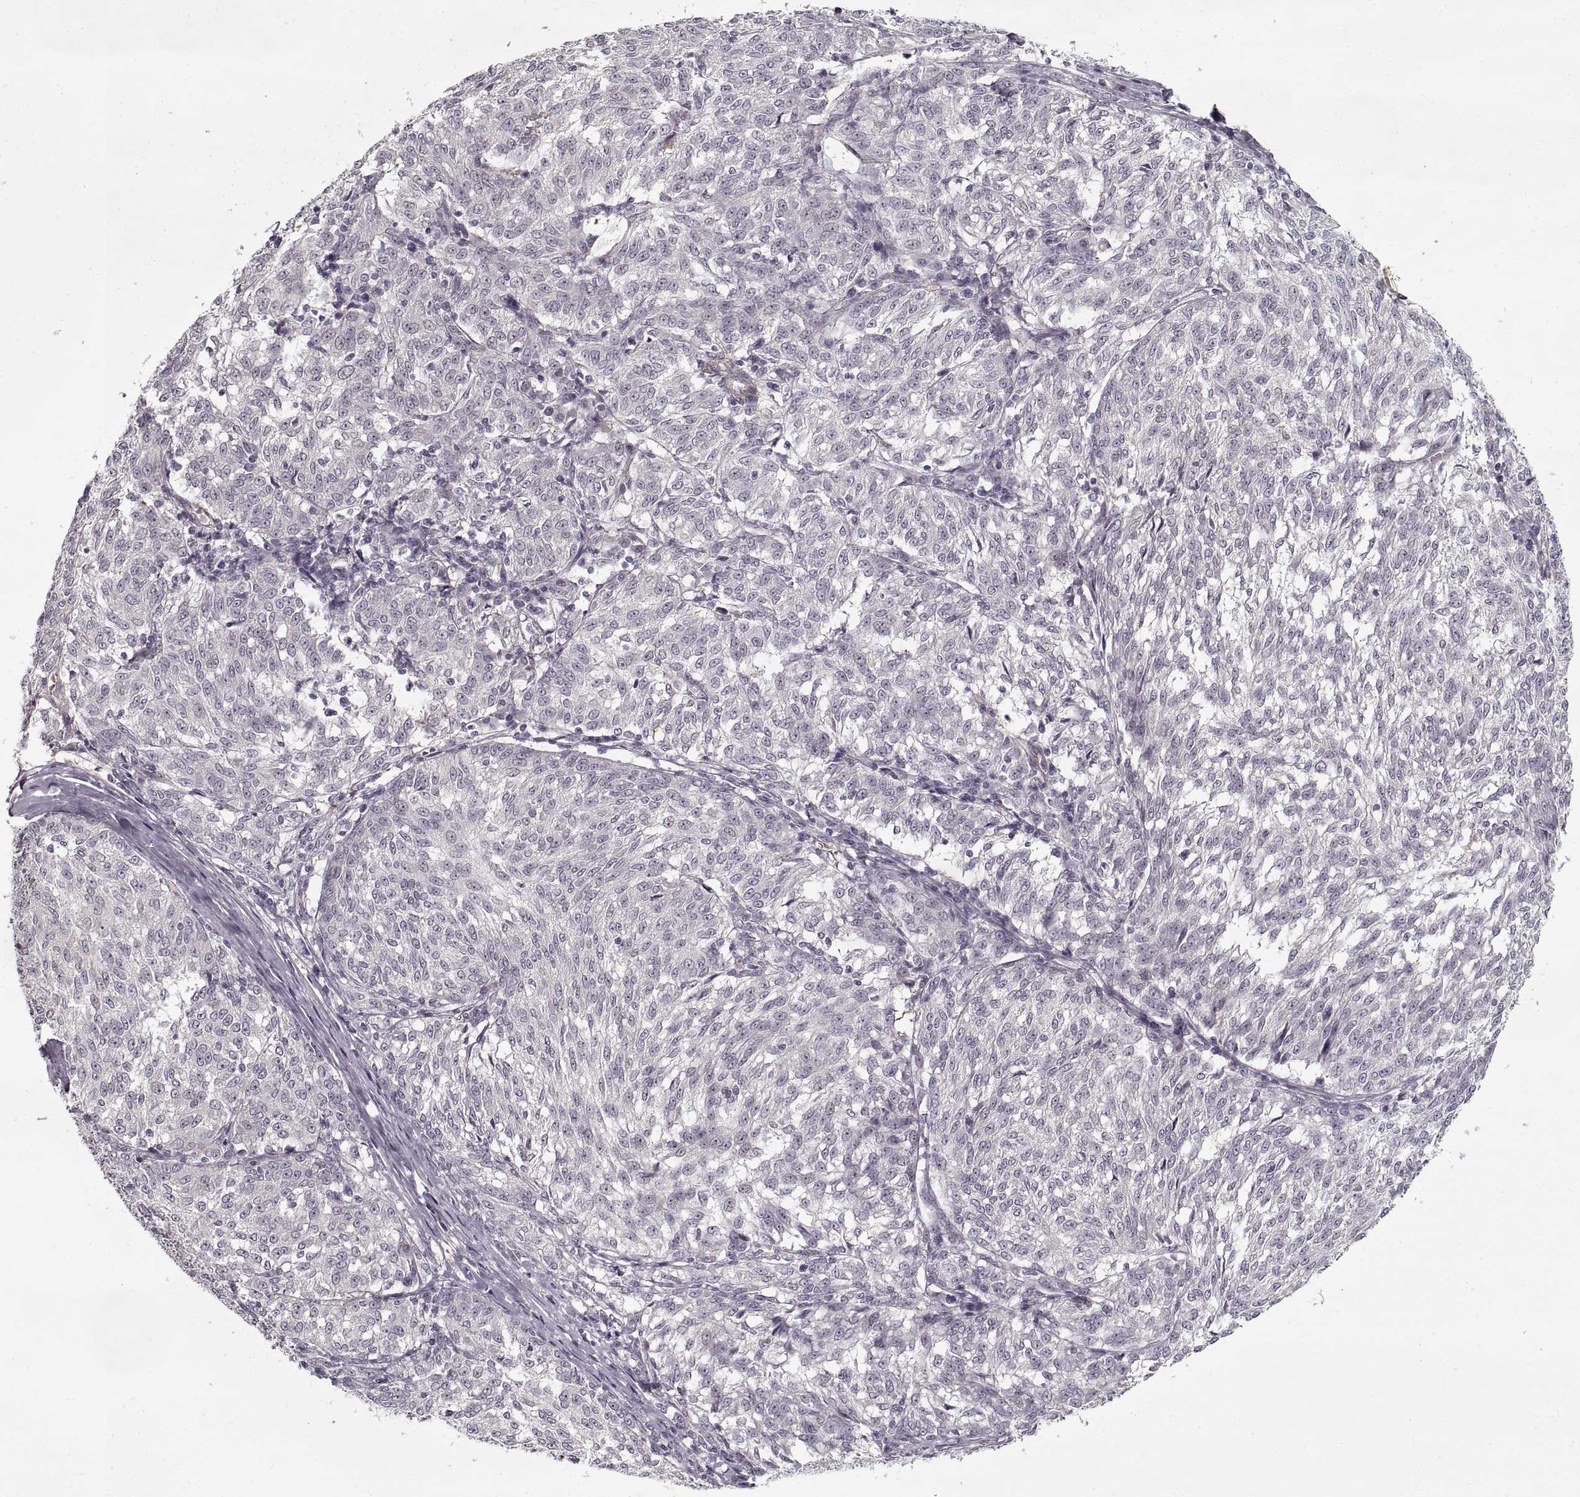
{"staining": {"intensity": "negative", "quantity": "none", "location": "none"}, "tissue": "melanoma", "cell_type": "Tumor cells", "image_type": "cancer", "snomed": [{"axis": "morphology", "description": "Malignant melanoma, NOS"}, {"axis": "topography", "description": "Skin"}], "caption": "There is no significant staining in tumor cells of melanoma. (Stains: DAB (3,3'-diaminobenzidine) immunohistochemistry with hematoxylin counter stain, Microscopy: brightfield microscopy at high magnification).", "gene": "LAMB2", "patient": {"sex": "female", "age": 72}}